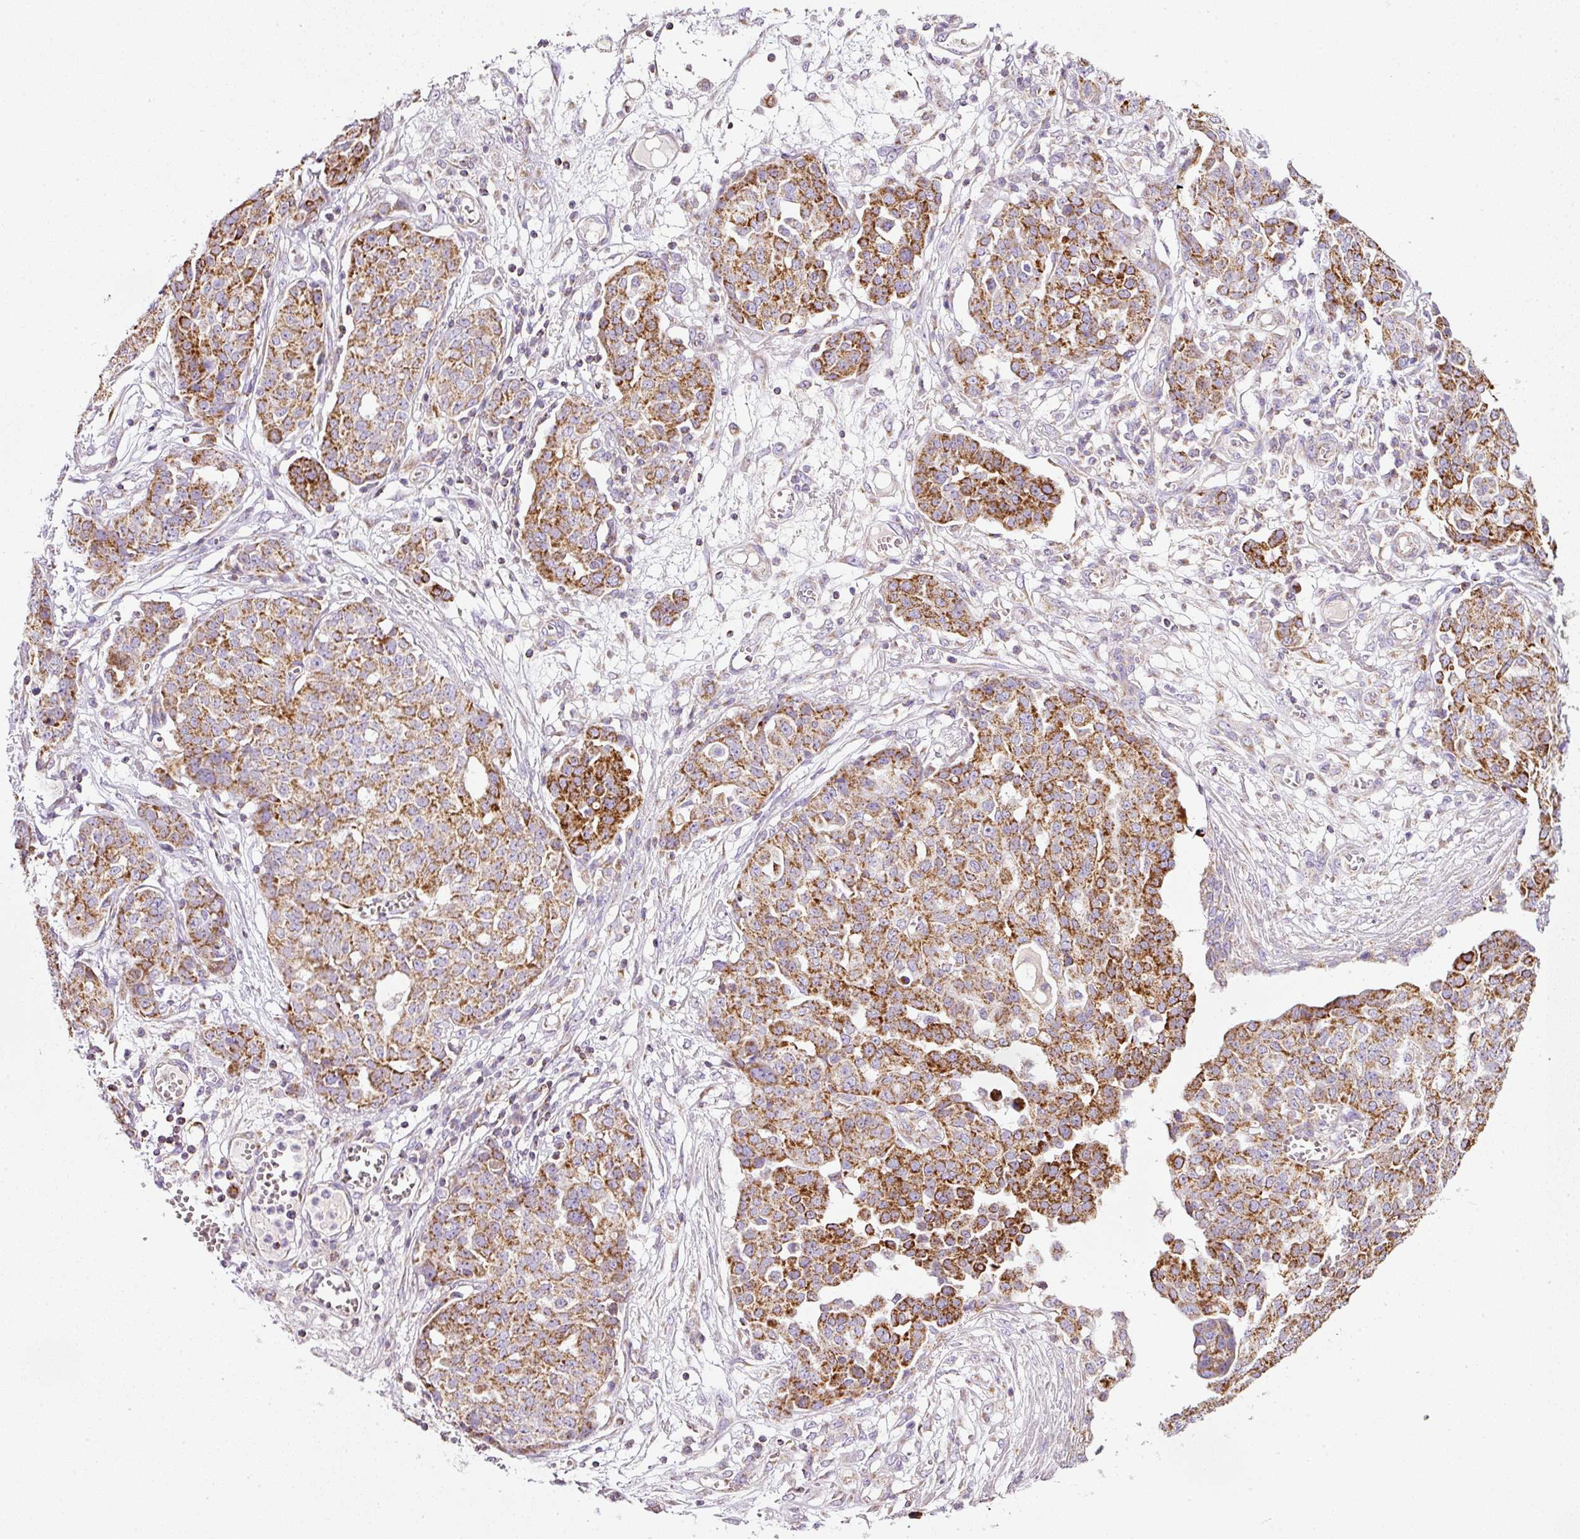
{"staining": {"intensity": "moderate", "quantity": ">75%", "location": "cytoplasmic/membranous"}, "tissue": "ovarian cancer", "cell_type": "Tumor cells", "image_type": "cancer", "snomed": [{"axis": "morphology", "description": "Cystadenocarcinoma, serous, NOS"}, {"axis": "topography", "description": "Soft tissue"}, {"axis": "topography", "description": "Ovary"}], "caption": "Immunohistochemistry (IHC) photomicrograph of human ovarian serous cystadenocarcinoma stained for a protein (brown), which demonstrates medium levels of moderate cytoplasmic/membranous expression in about >75% of tumor cells.", "gene": "SDHA", "patient": {"sex": "female", "age": 57}}